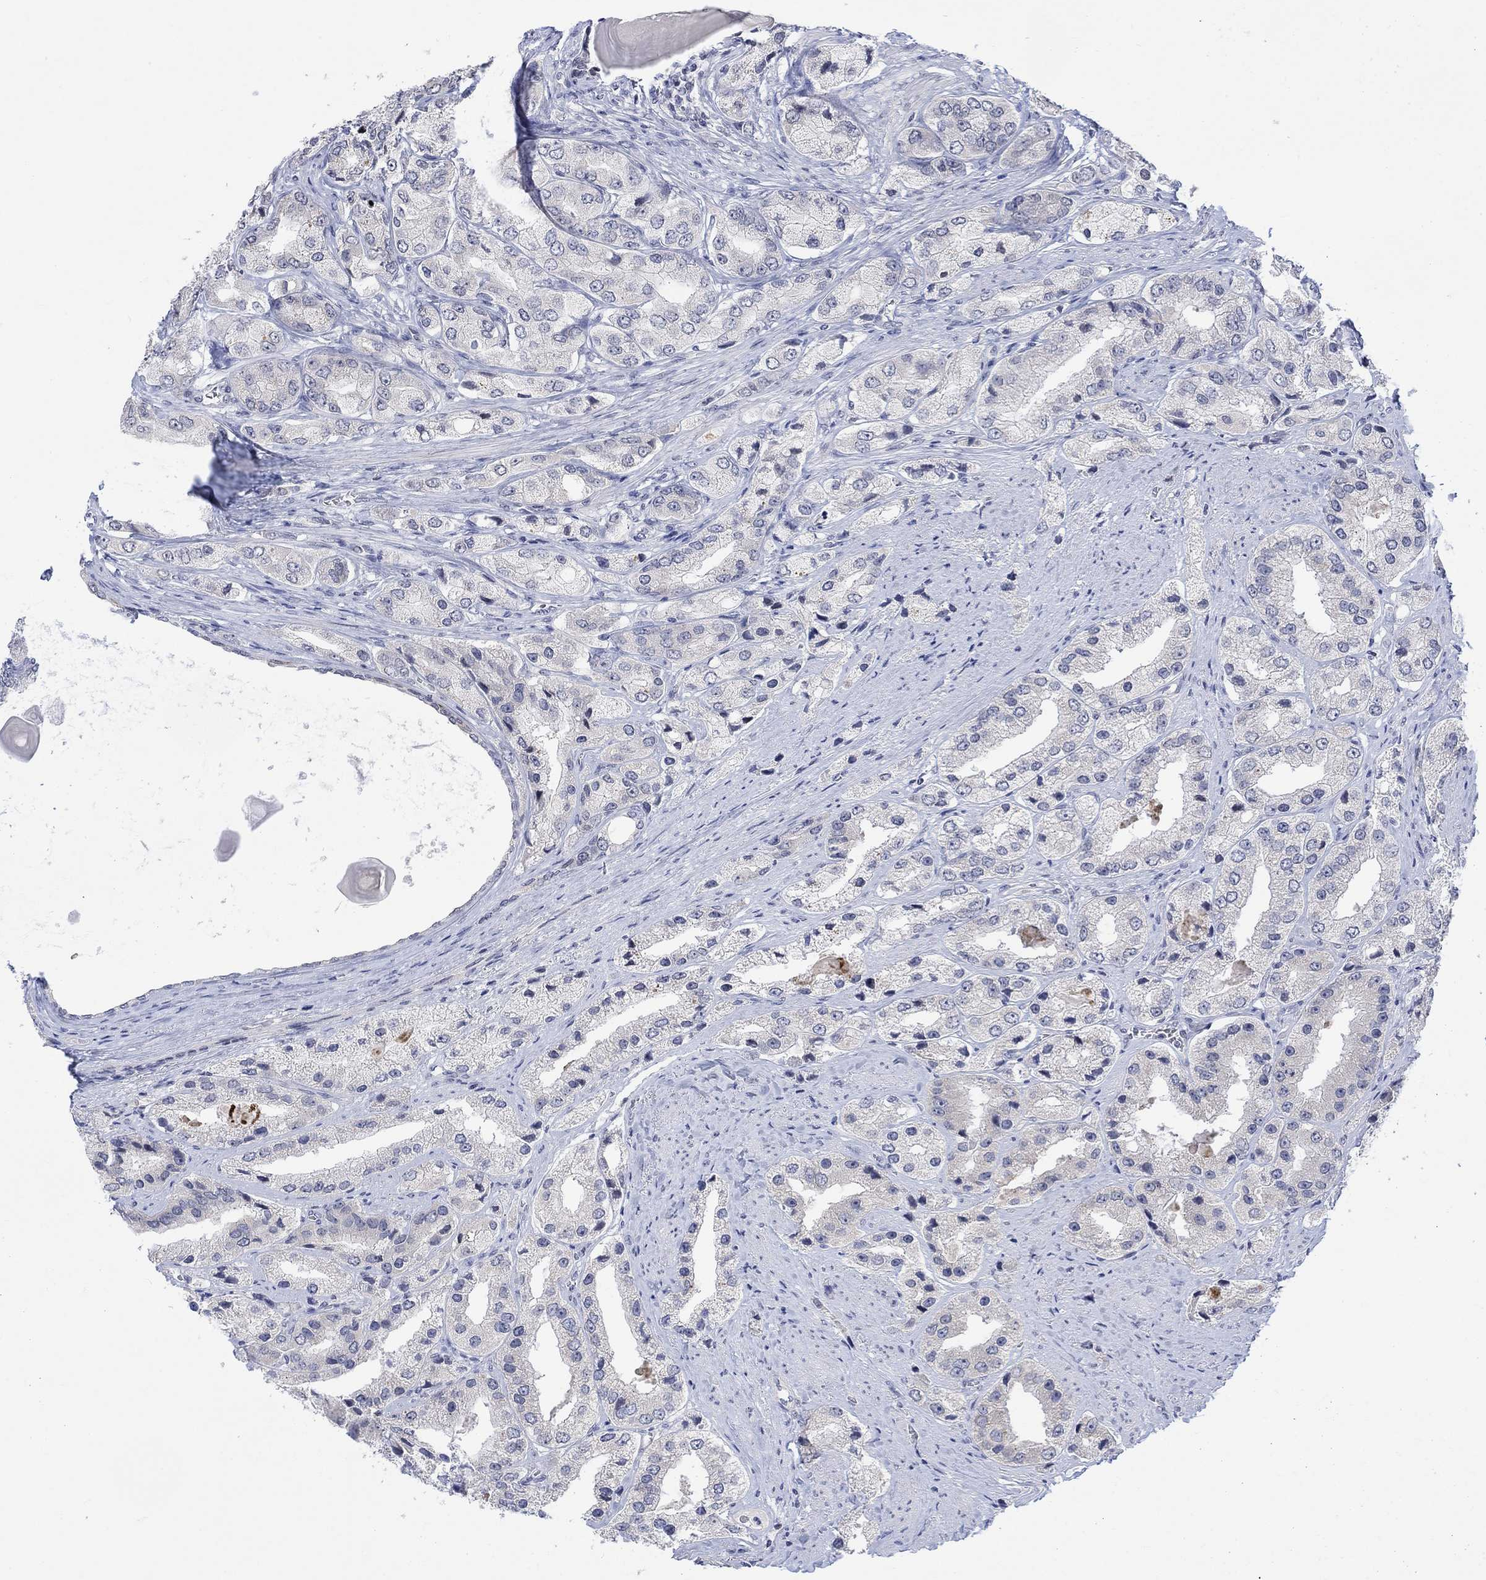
{"staining": {"intensity": "negative", "quantity": "none", "location": "none"}, "tissue": "prostate cancer", "cell_type": "Tumor cells", "image_type": "cancer", "snomed": [{"axis": "morphology", "description": "Adenocarcinoma, Low grade"}, {"axis": "topography", "description": "Prostate"}], "caption": "Histopathology image shows no significant protein positivity in tumor cells of prostate cancer (low-grade adenocarcinoma).", "gene": "DCX", "patient": {"sex": "male", "age": 69}}